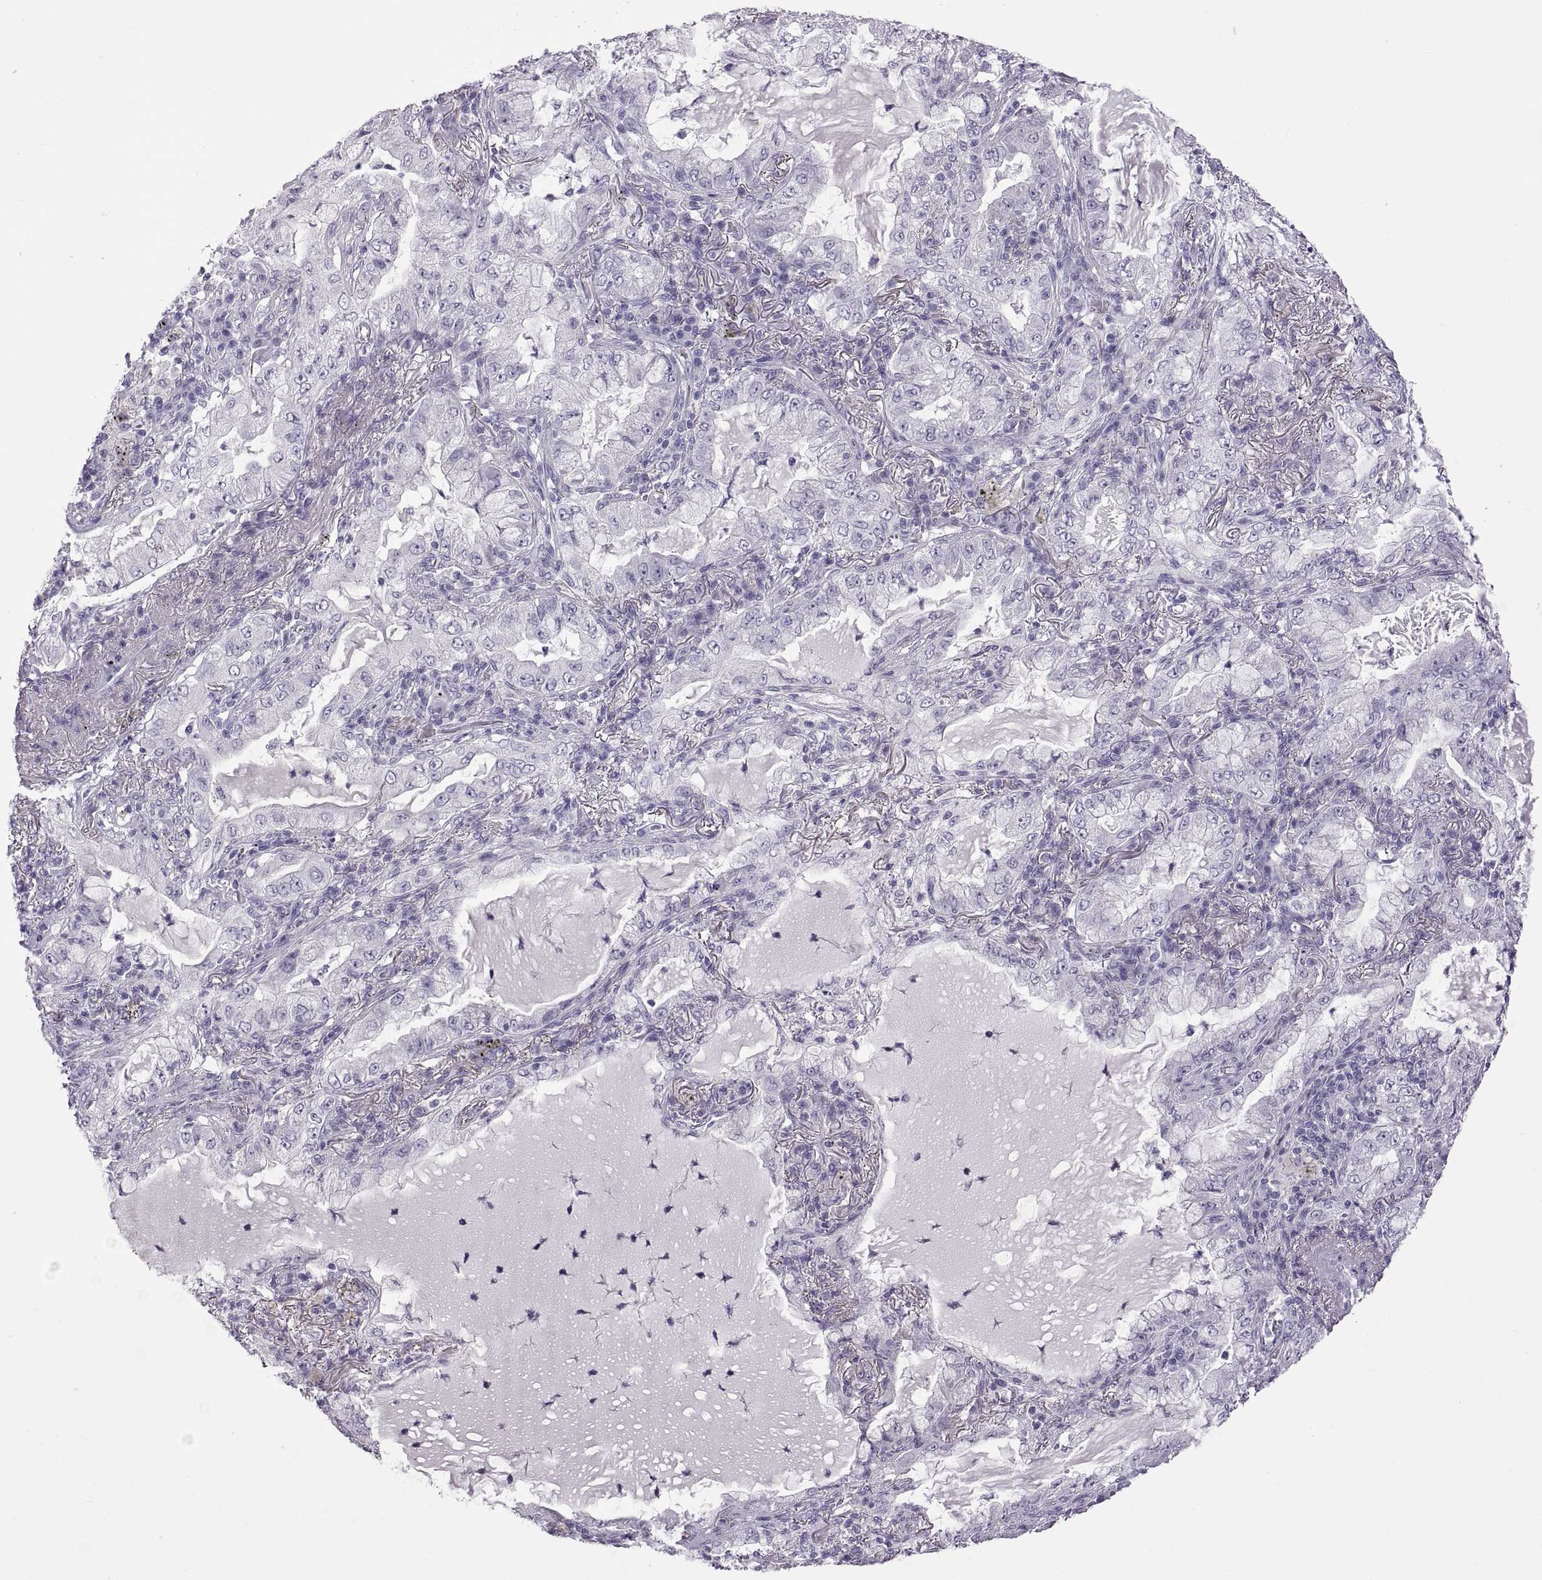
{"staining": {"intensity": "negative", "quantity": "none", "location": "none"}, "tissue": "lung cancer", "cell_type": "Tumor cells", "image_type": "cancer", "snomed": [{"axis": "morphology", "description": "Adenocarcinoma, NOS"}, {"axis": "topography", "description": "Lung"}], "caption": "High power microscopy micrograph of an IHC photomicrograph of adenocarcinoma (lung), revealing no significant staining in tumor cells.", "gene": "RDM1", "patient": {"sex": "female", "age": 73}}